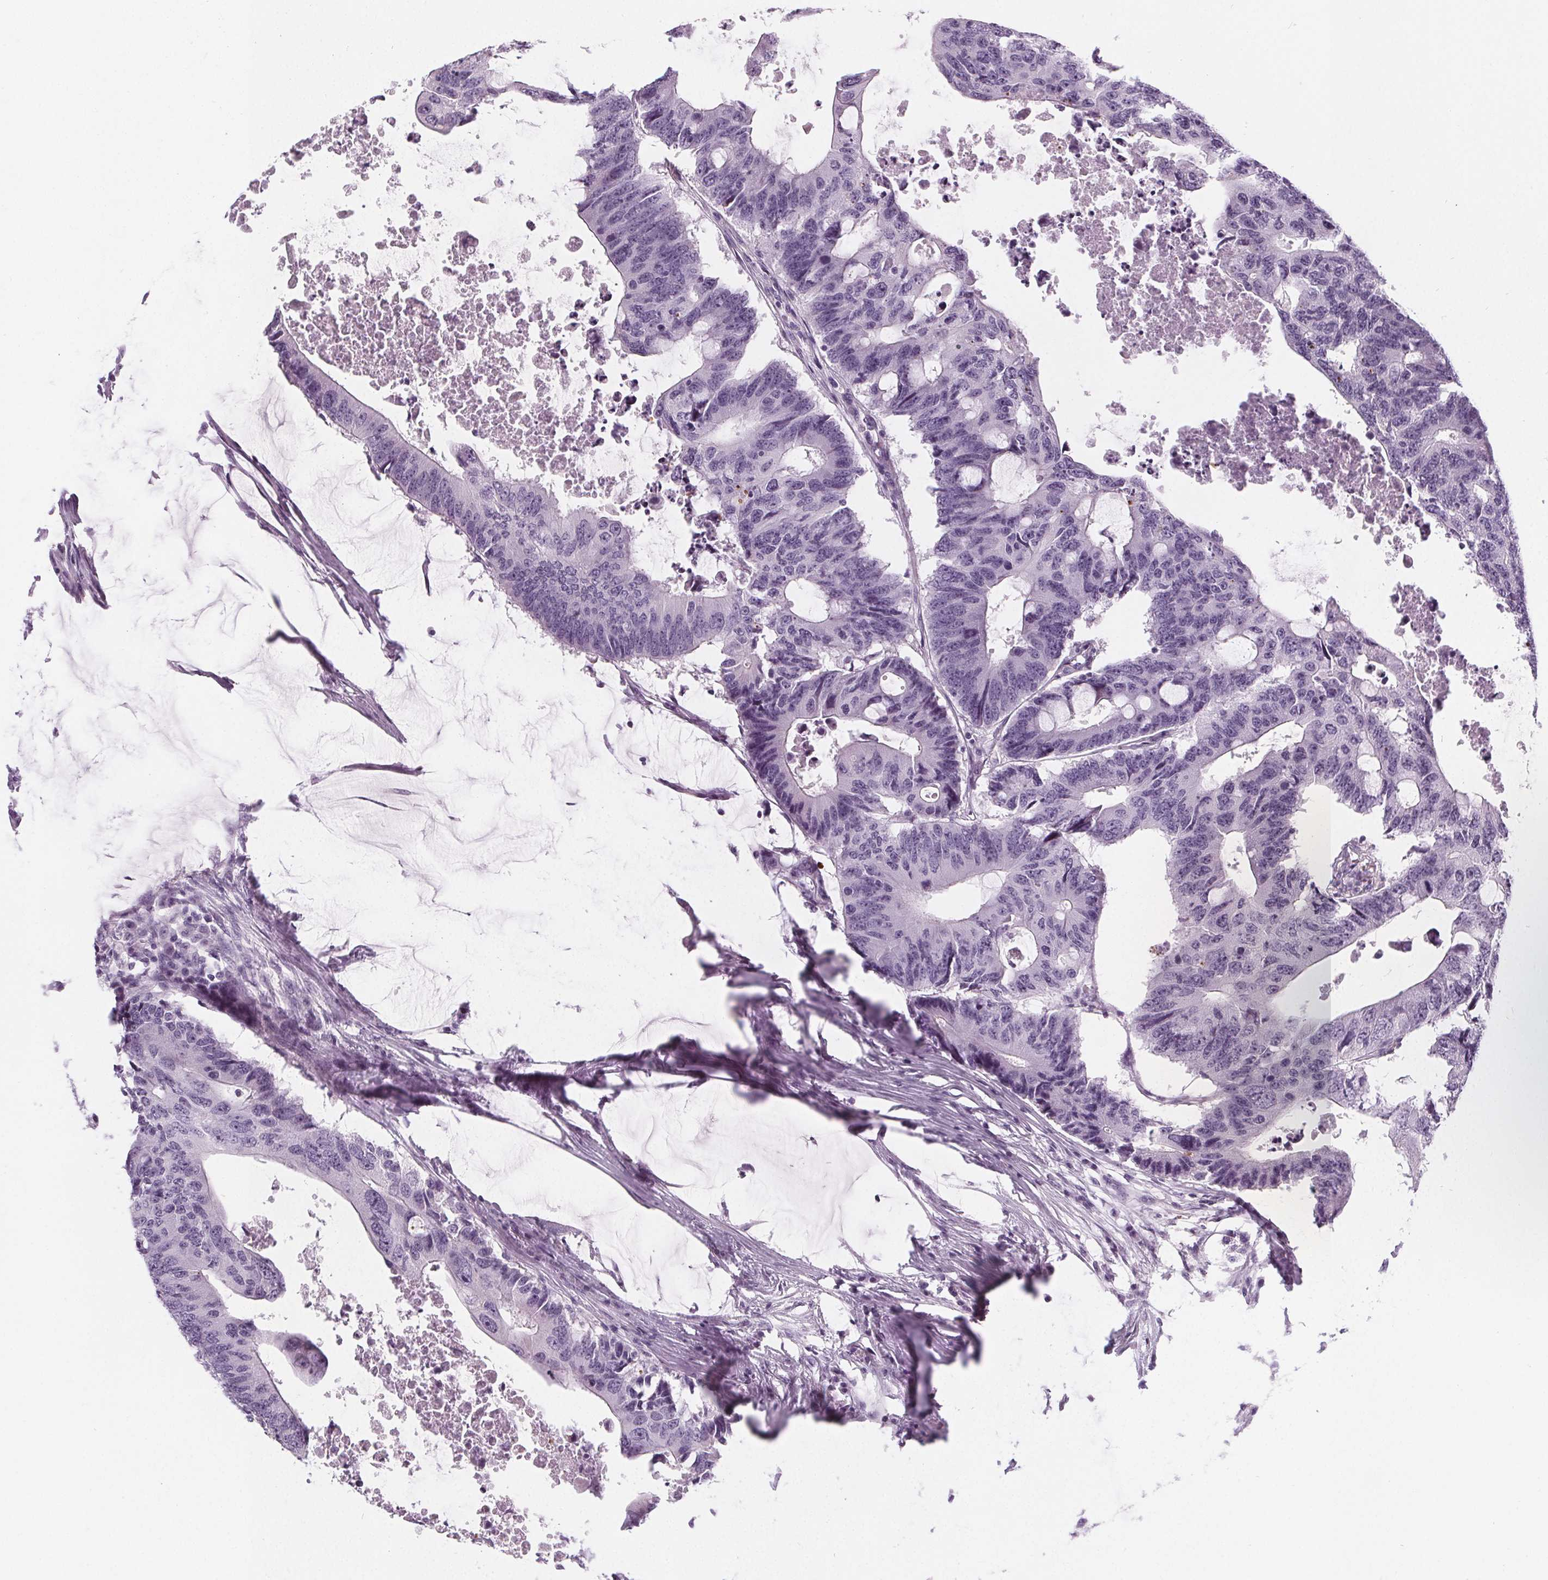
{"staining": {"intensity": "negative", "quantity": "none", "location": "none"}, "tissue": "colorectal cancer", "cell_type": "Tumor cells", "image_type": "cancer", "snomed": [{"axis": "morphology", "description": "Adenocarcinoma, NOS"}, {"axis": "topography", "description": "Colon"}], "caption": "There is no significant expression in tumor cells of colorectal cancer. (DAB immunohistochemistry, high magnification).", "gene": "SLC5A12", "patient": {"sex": "male", "age": 71}}